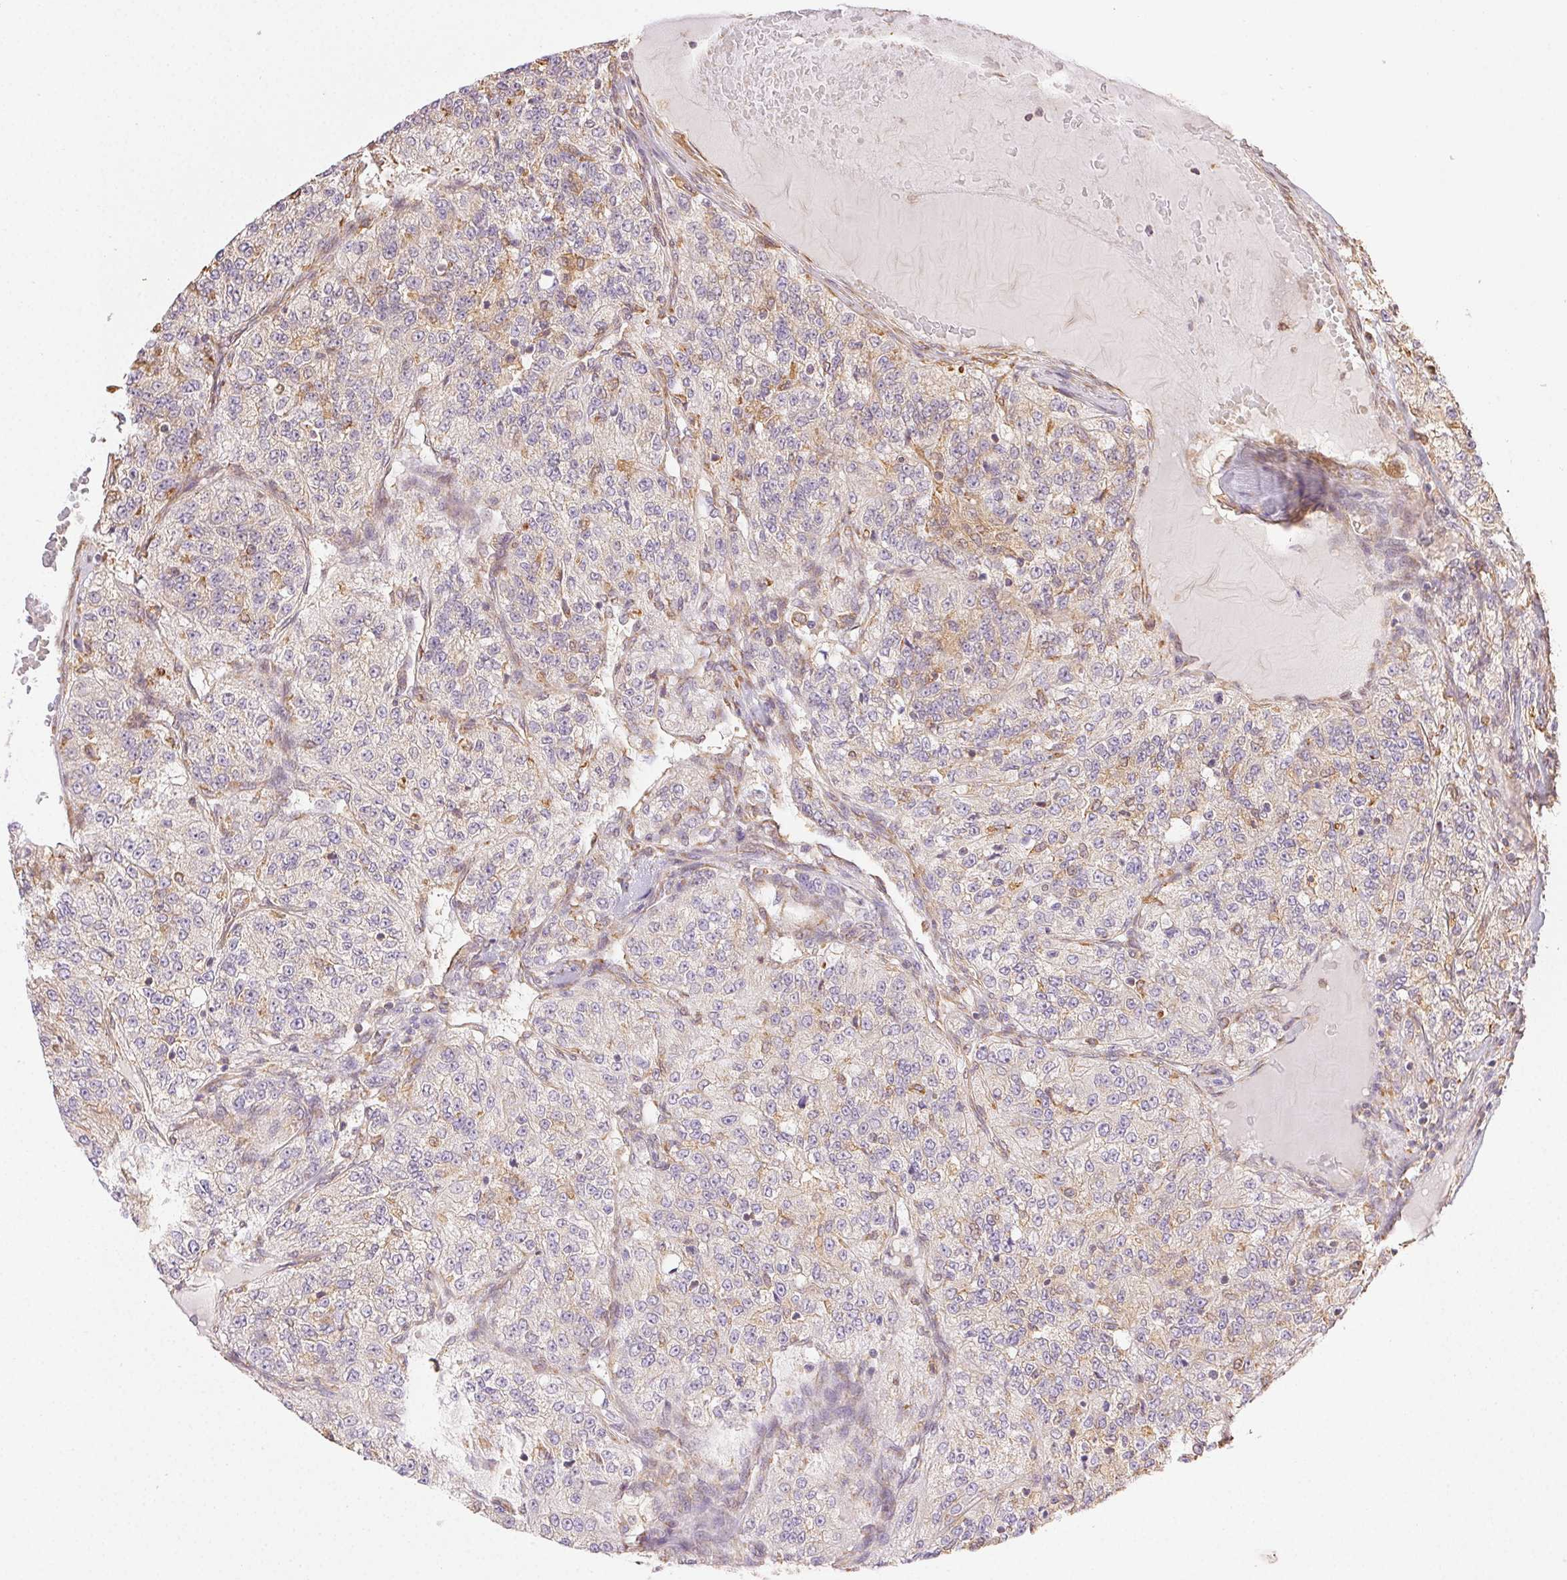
{"staining": {"intensity": "weak", "quantity": "<25%", "location": "cytoplasmic/membranous"}, "tissue": "renal cancer", "cell_type": "Tumor cells", "image_type": "cancer", "snomed": [{"axis": "morphology", "description": "Adenocarcinoma, NOS"}, {"axis": "topography", "description": "Kidney"}], "caption": "Immunohistochemistry (IHC) histopathology image of renal cancer (adenocarcinoma) stained for a protein (brown), which reveals no positivity in tumor cells. The staining is performed using DAB (3,3'-diaminobenzidine) brown chromogen with nuclei counter-stained in using hematoxylin.", "gene": "ENTREP1", "patient": {"sex": "female", "age": 63}}